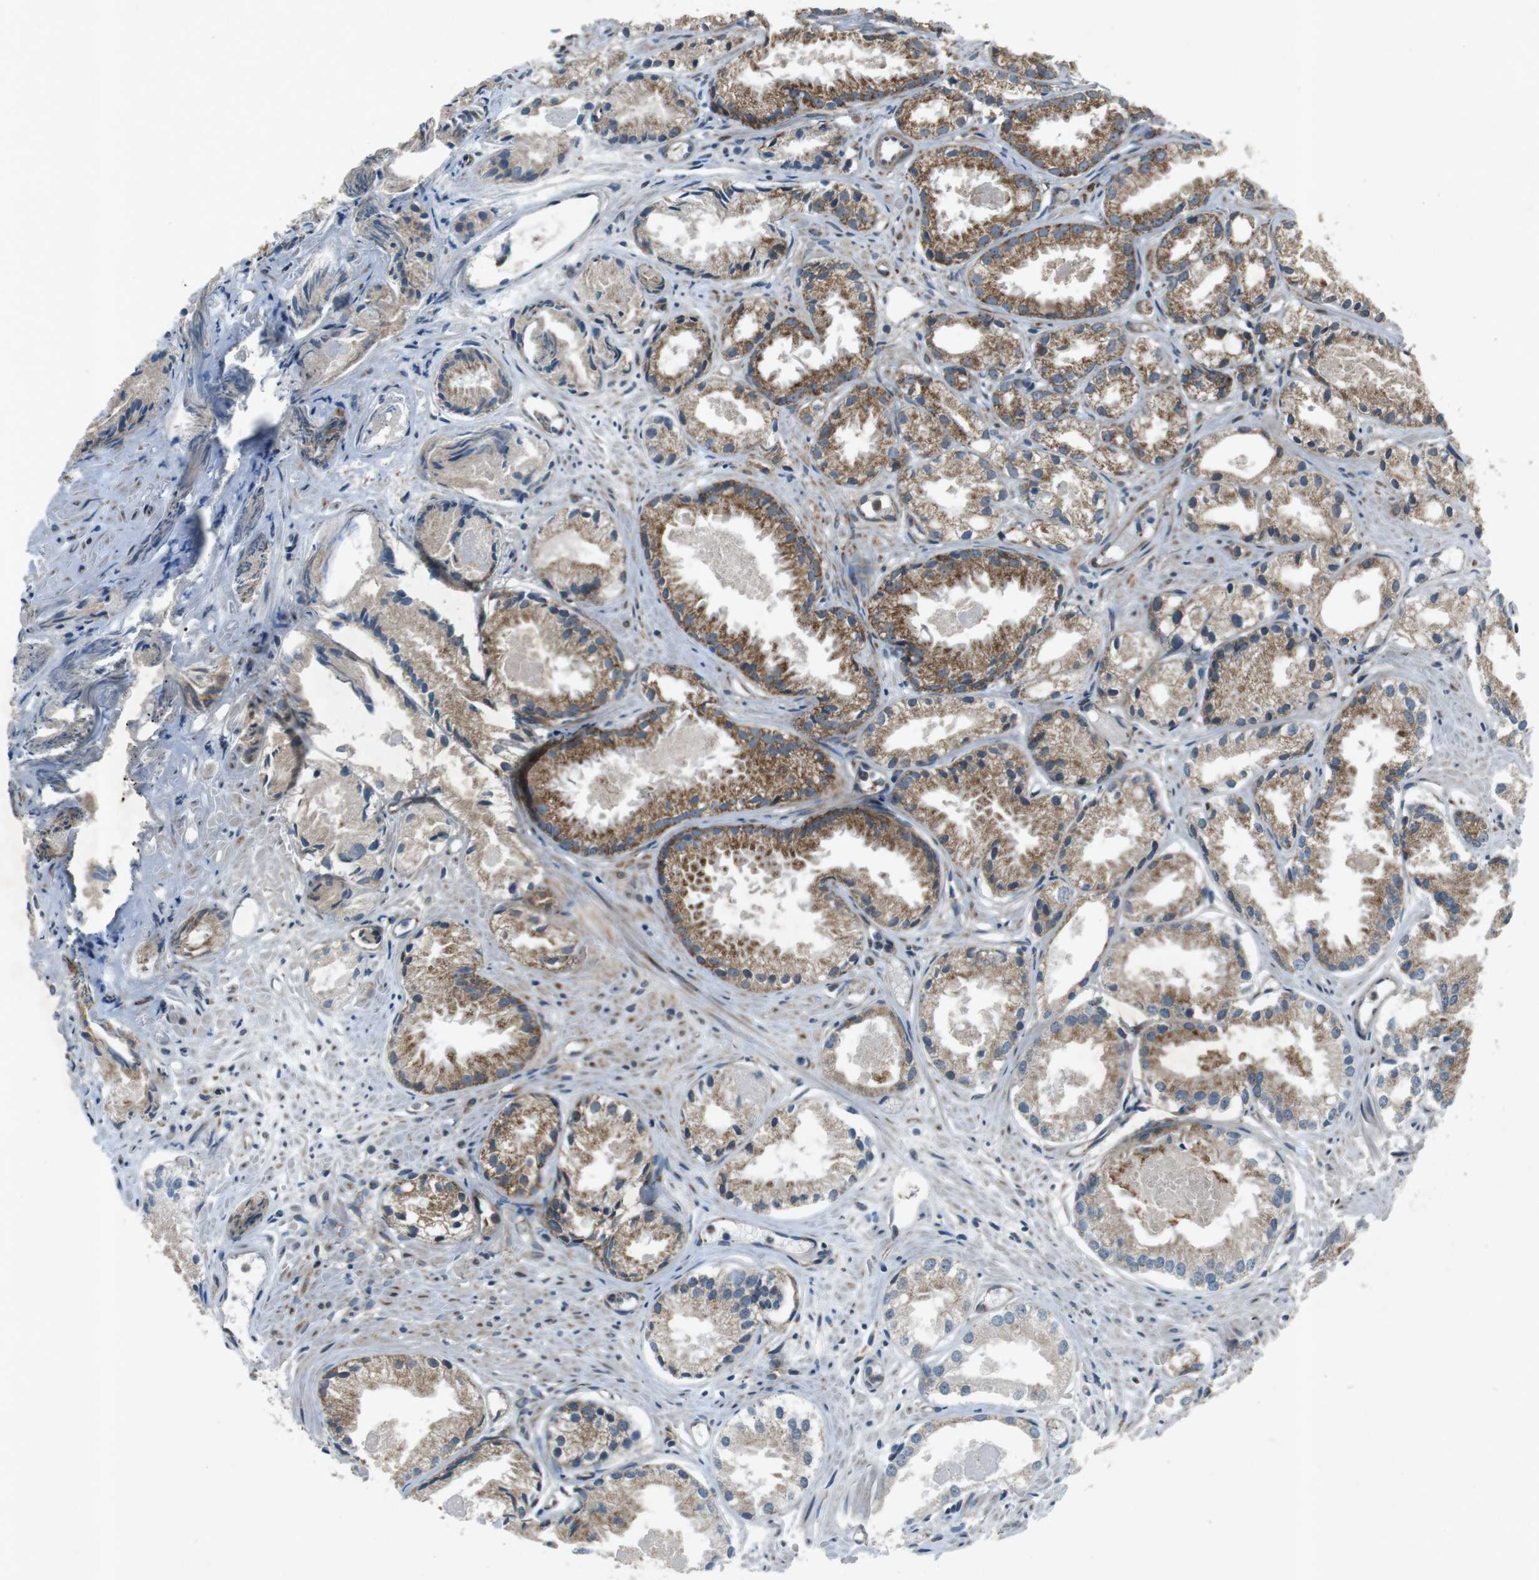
{"staining": {"intensity": "moderate", "quantity": ">75%", "location": "cytoplasmic/membranous"}, "tissue": "prostate cancer", "cell_type": "Tumor cells", "image_type": "cancer", "snomed": [{"axis": "morphology", "description": "Adenocarcinoma, Low grade"}, {"axis": "topography", "description": "Prostate"}], "caption": "A brown stain shows moderate cytoplasmic/membranous positivity of a protein in low-grade adenocarcinoma (prostate) tumor cells. The staining is performed using DAB brown chromogen to label protein expression. The nuclei are counter-stained blue using hematoxylin.", "gene": "SLC41A1", "patient": {"sex": "male", "age": 72}}